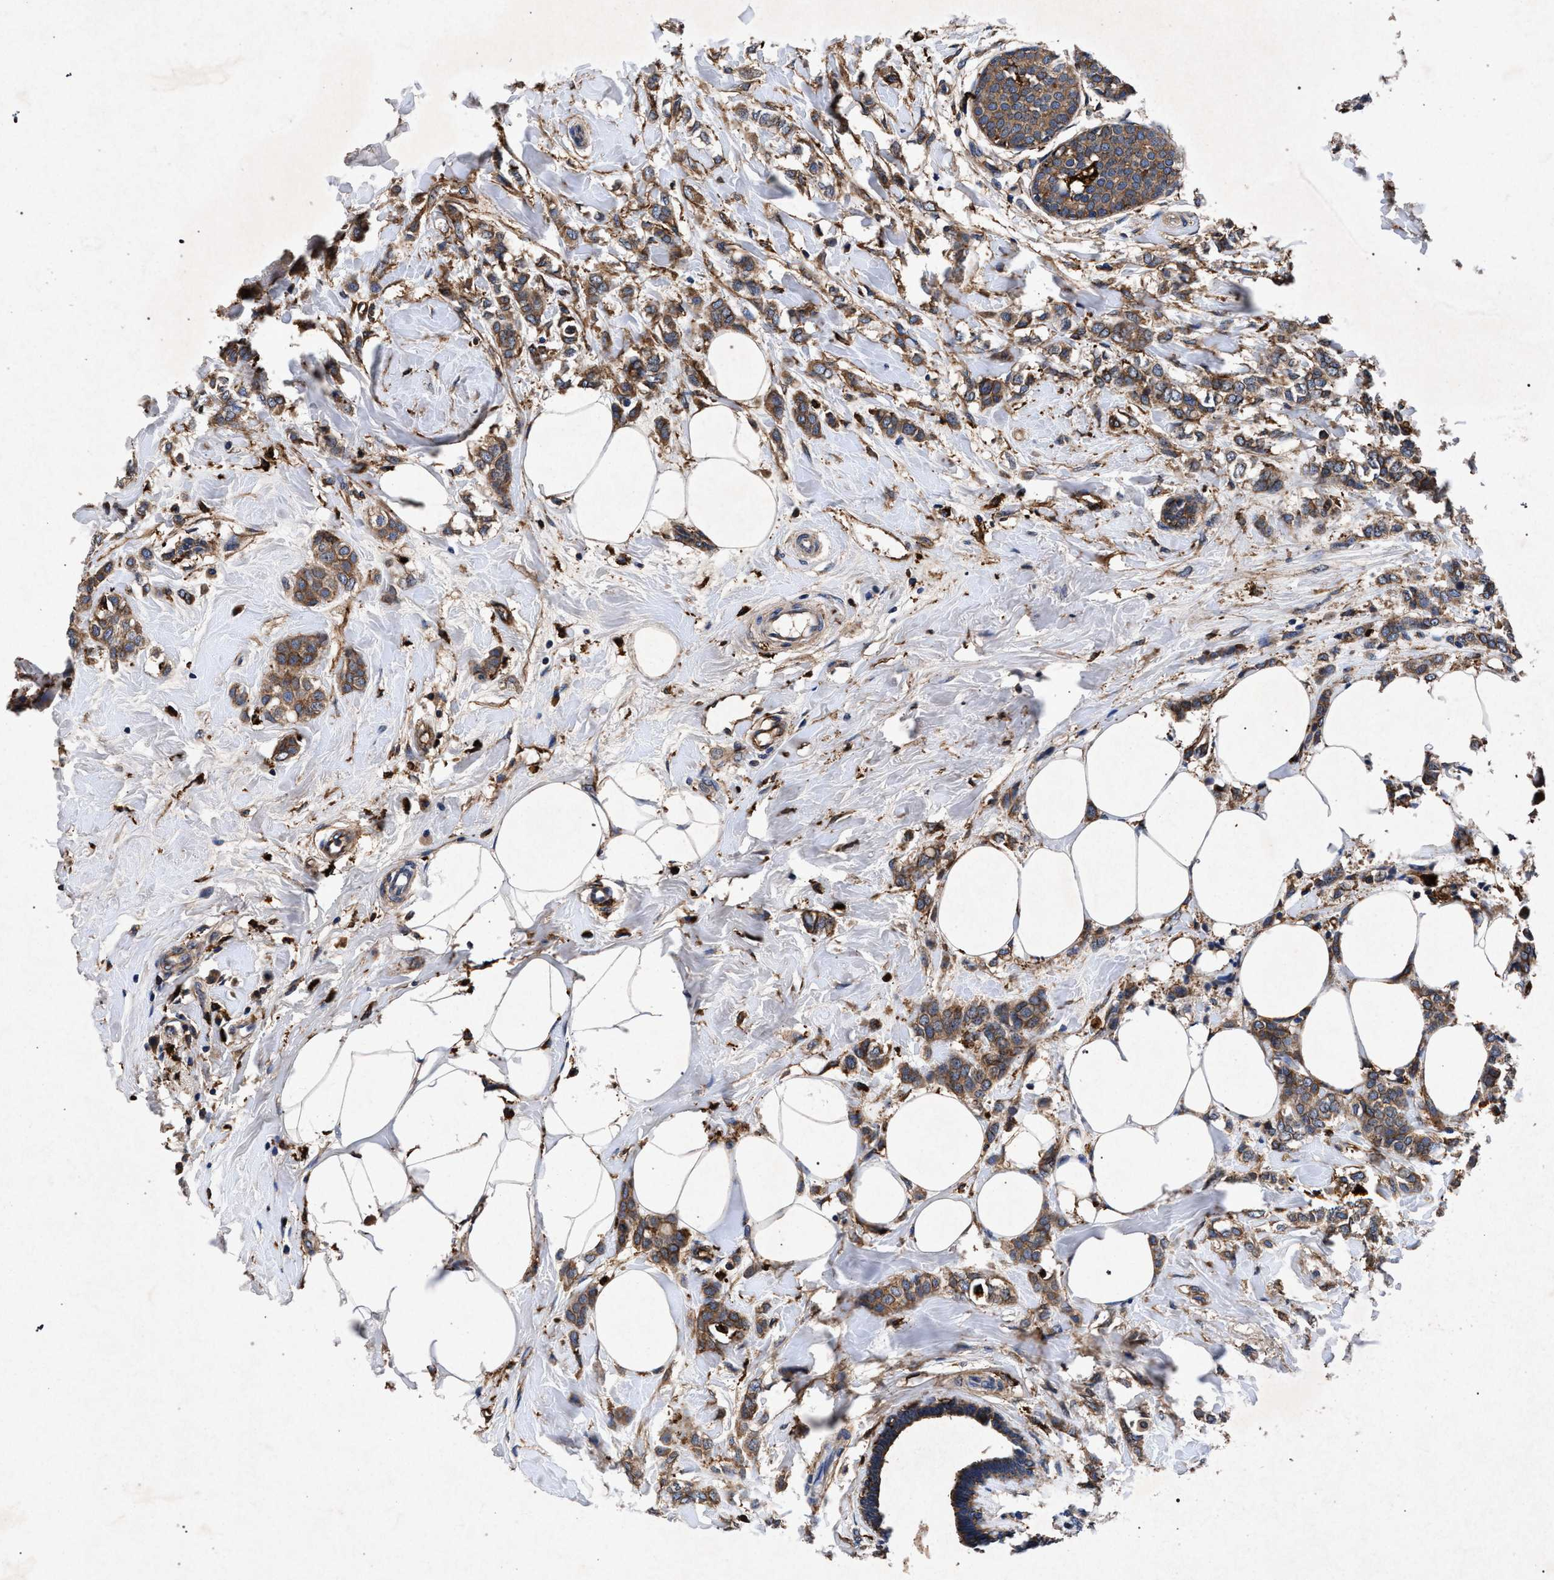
{"staining": {"intensity": "moderate", "quantity": ">75%", "location": "cytoplasmic/membranous"}, "tissue": "breast cancer", "cell_type": "Tumor cells", "image_type": "cancer", "snomed": [{"axis": "morphology", "description": "Lobular carcinoma, in situ"}, {"axis": "morphology", "description": "Lobular carcinoma"}, {"axis": "topography", "description": "Breast"}], "caption": "Breast cancer was stained to show a protein in brown. There is medium levels of moderate cytoplasmic/membranous positivity in approximately >75% of tumor cells.", "gene": "MARCKS", "patient": {"sex": "female", "age": 41}}